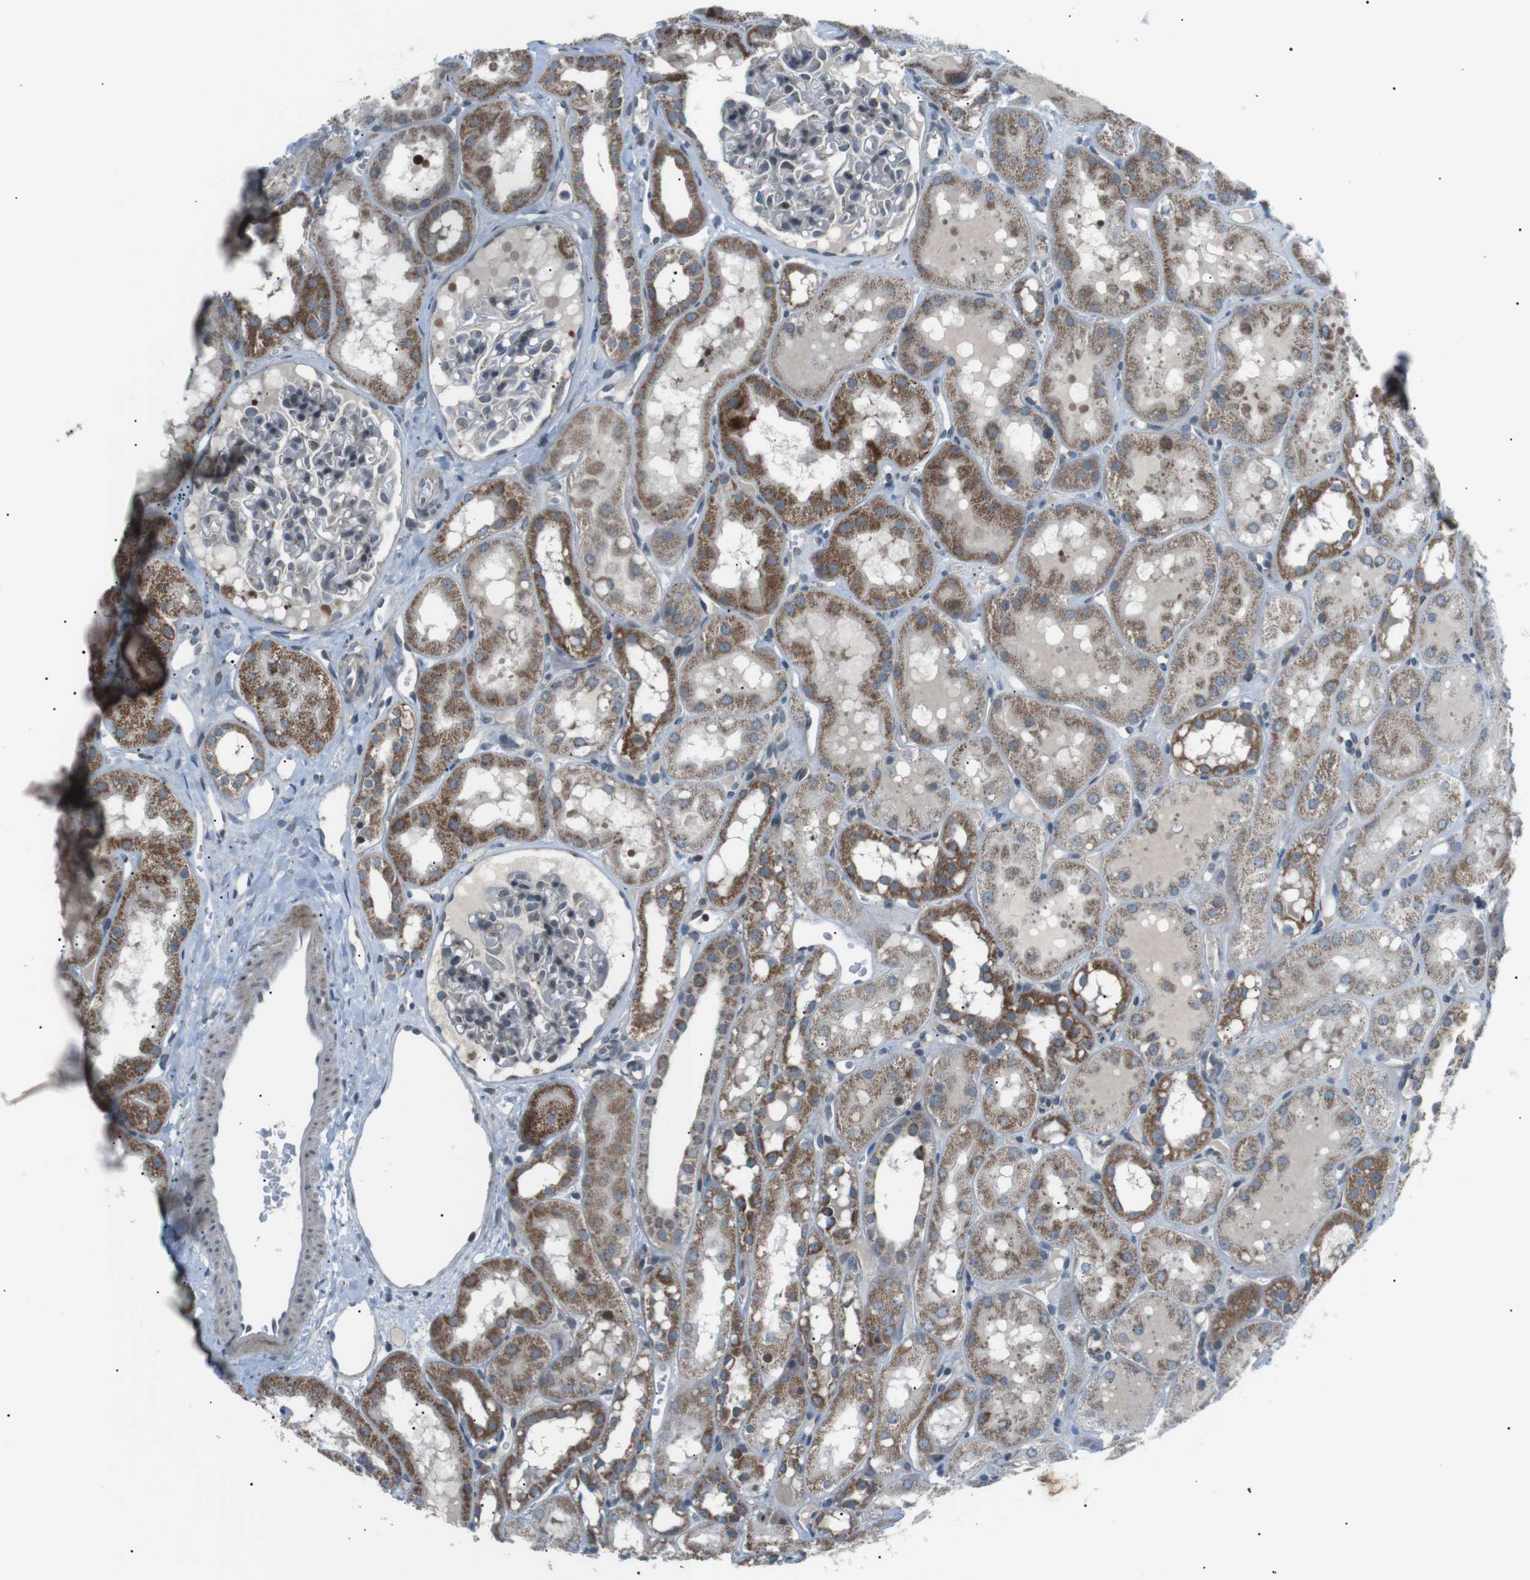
{"staining": {"intensity": "negative", "quantity": "none", "location": "none"}, "tissue": "kidney", "cell_type": "Cells in glomeruli", "image_type": "normal", "snomed": [{"axis": "morphology", "description": "Normal tissue, NOS"}, {"axis": "topography", "description": "Kidney"}, {"axis": "topography", "description": "Urinary bladder"}], "caption": "A high-resolution image shows IHC staining of unremarkable kidney, which reveals no significant expression in cells in glomeruli.", "gene": "ARID5B", "patient": {"sex": "male", "age": 16}}